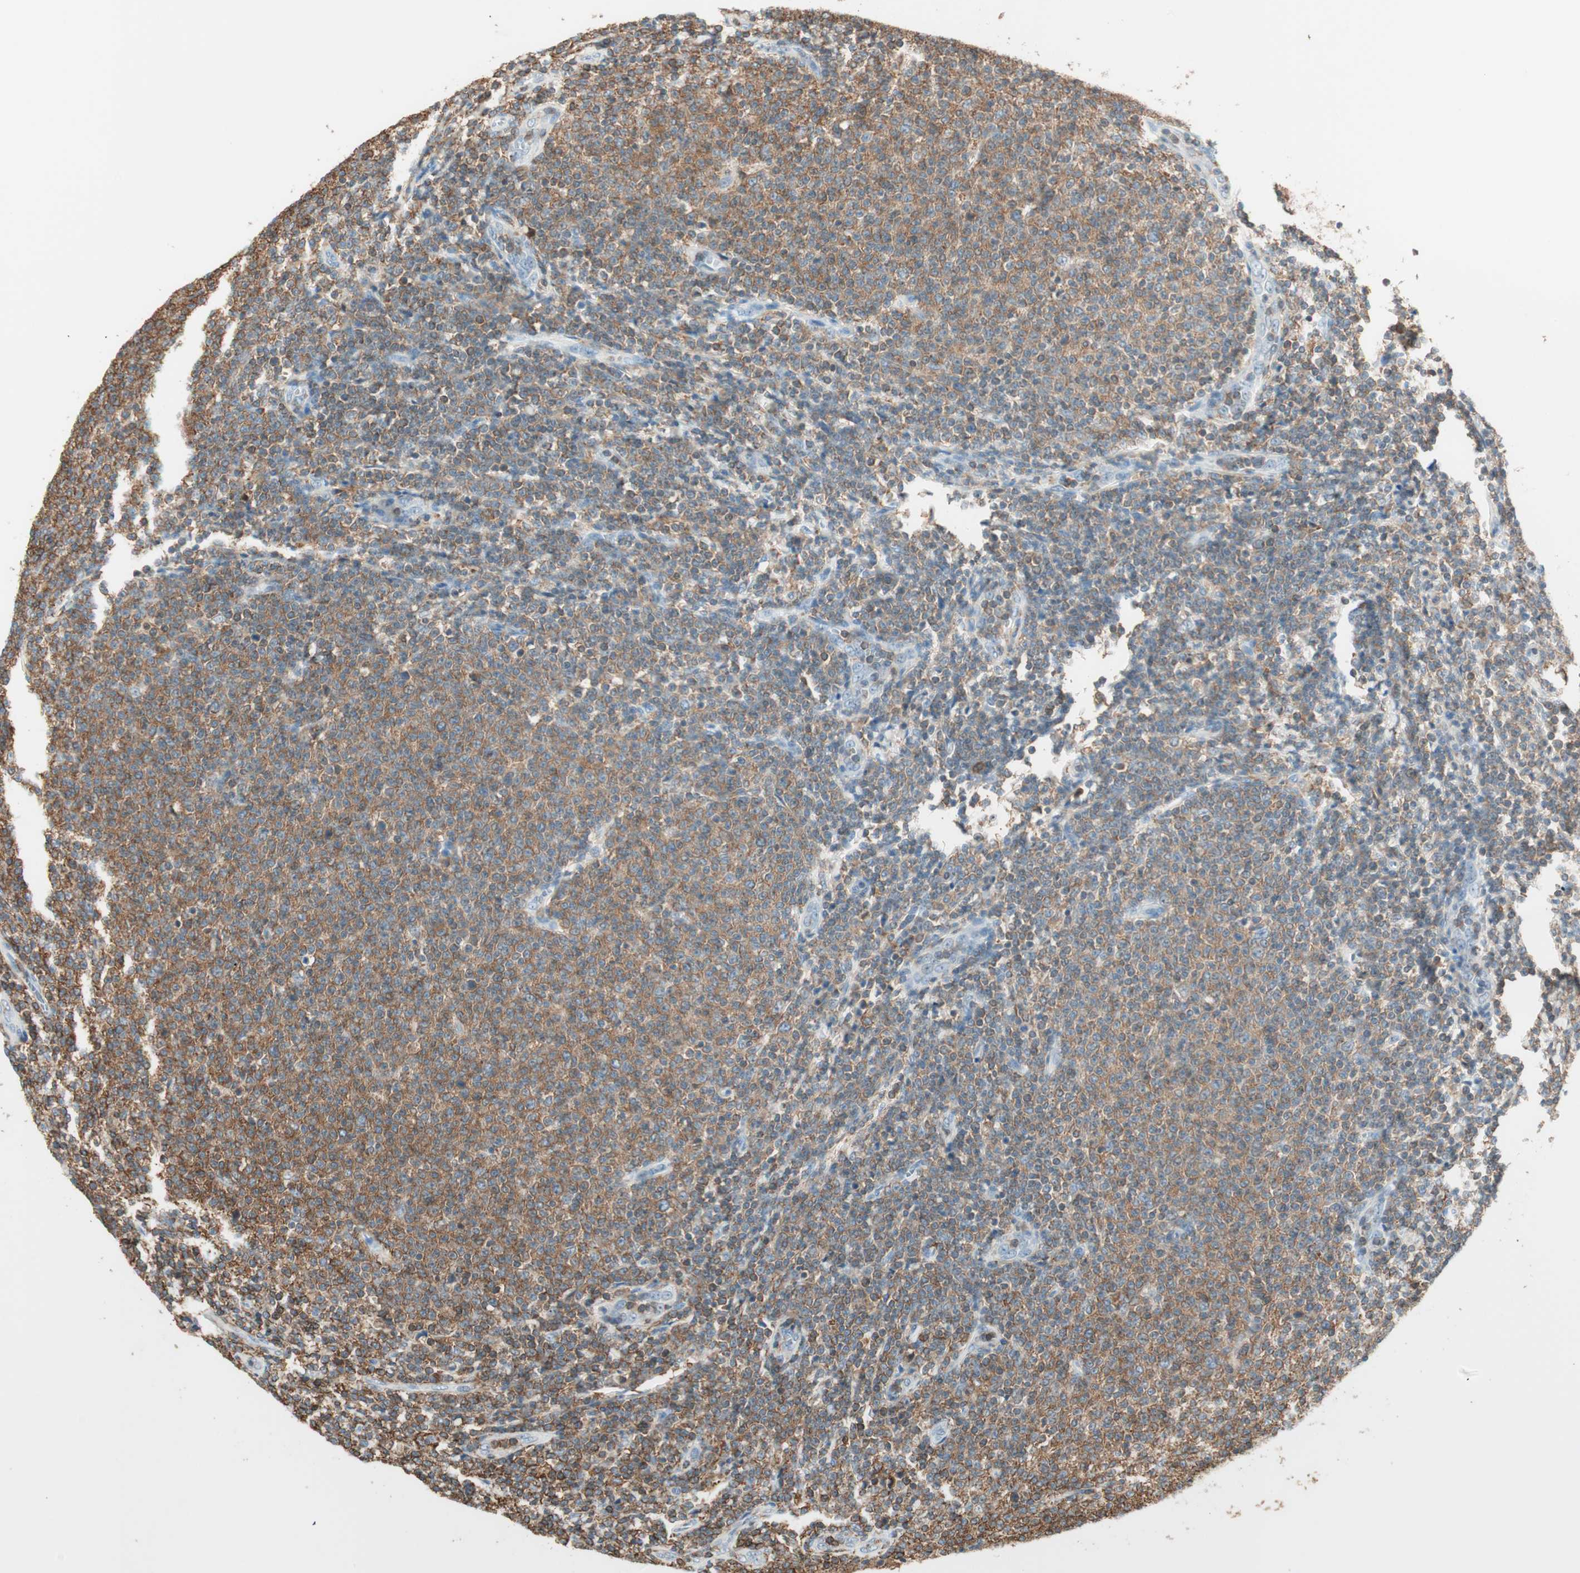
{"staining": {"intensity": "moderate", "quantity": ">75%", "location": "cytoplasmic/membranous"}, "tissue": "lymphoma", "cell_type": "Tumor cells", "image_type": "cancer", "snomed": [{"axis": "morphology", "description": "Malignant lymphoma, non-Hodgkin's type, Low grade"}, {"axis": "topography", "description": "Lymph node"}], "caption": "Immunohistochemistry (IHC) of human lymphoma exhibits medium levels of moderate cytoplasmic/membranous staining in about >75% of tumor cells. (Stains: DAB in brown, nuclei in blue, Microscopy: brightfield microscopy at high magnification).", "gene": "HPGD", "patient": {"sex": "male", "age": 66}}